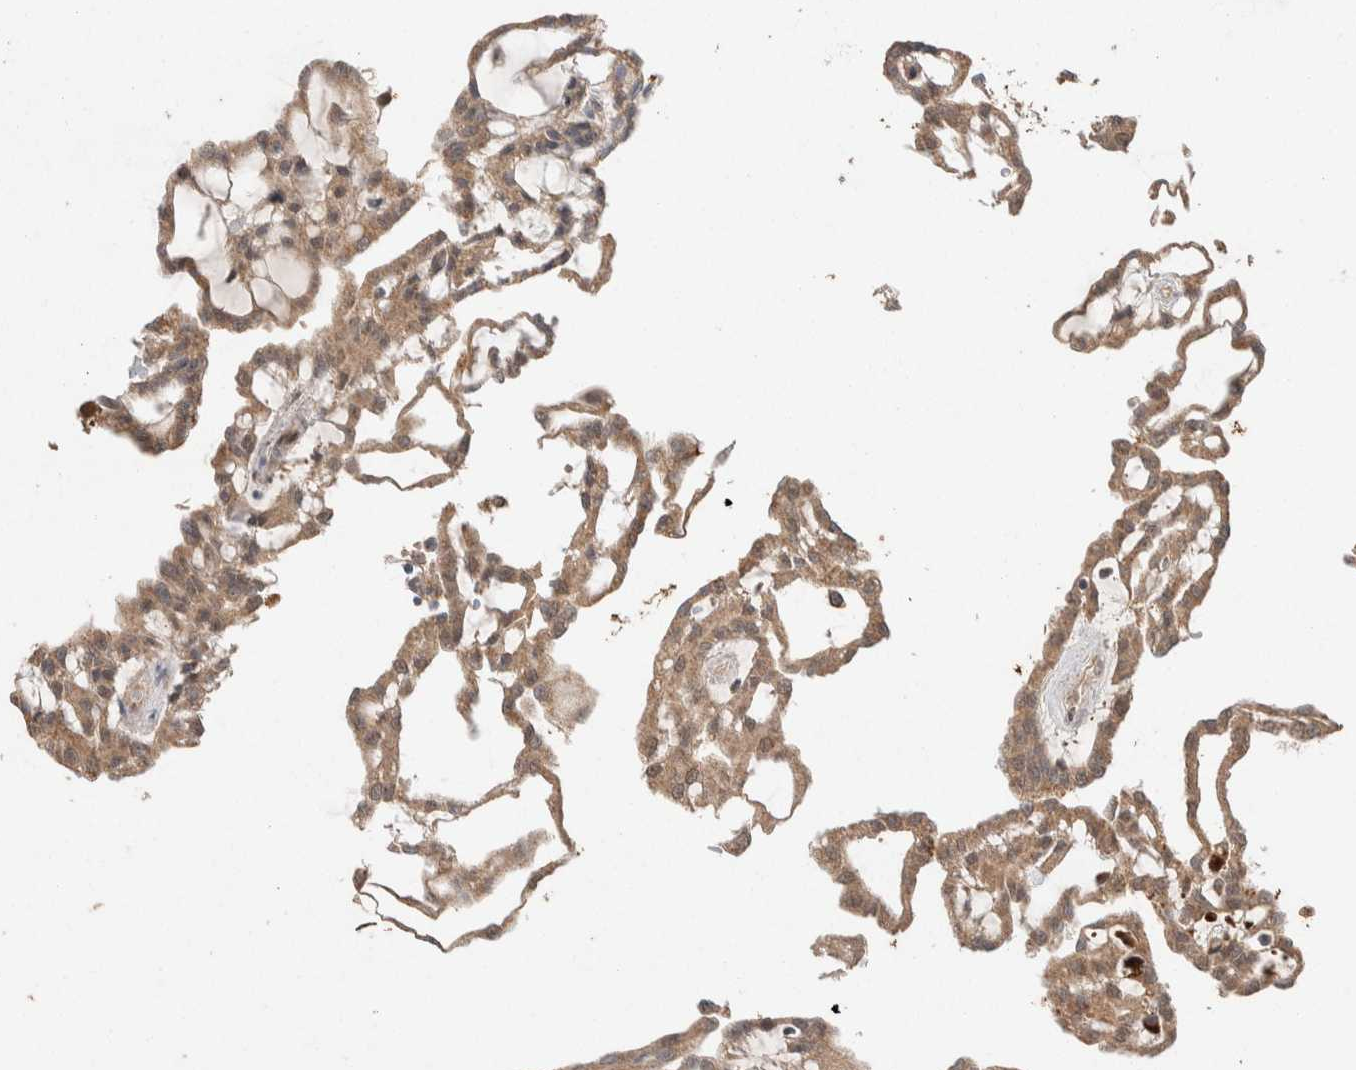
{"staining": {"intensity": "moderate", "quantity": ">75%", "location": "cytoplasmic/membranous"}, "tissue": "renal cancer", "cell_type": "Tumor cells", "image_type": "cancer", "snomed": [{"axis": "morphology", "description": "Adenocarcinoma, NOS"}, {"axis": "topography", "description": "Kidney"}], "caption": "Renal adenocarcinoma stained for a protein (brown) shows moderate cytoplasmic/membranous positive positivity in about >75% of tumor cells.", "gene": "KCNJ5", "patient": {"sex": "male", "age": 63}}